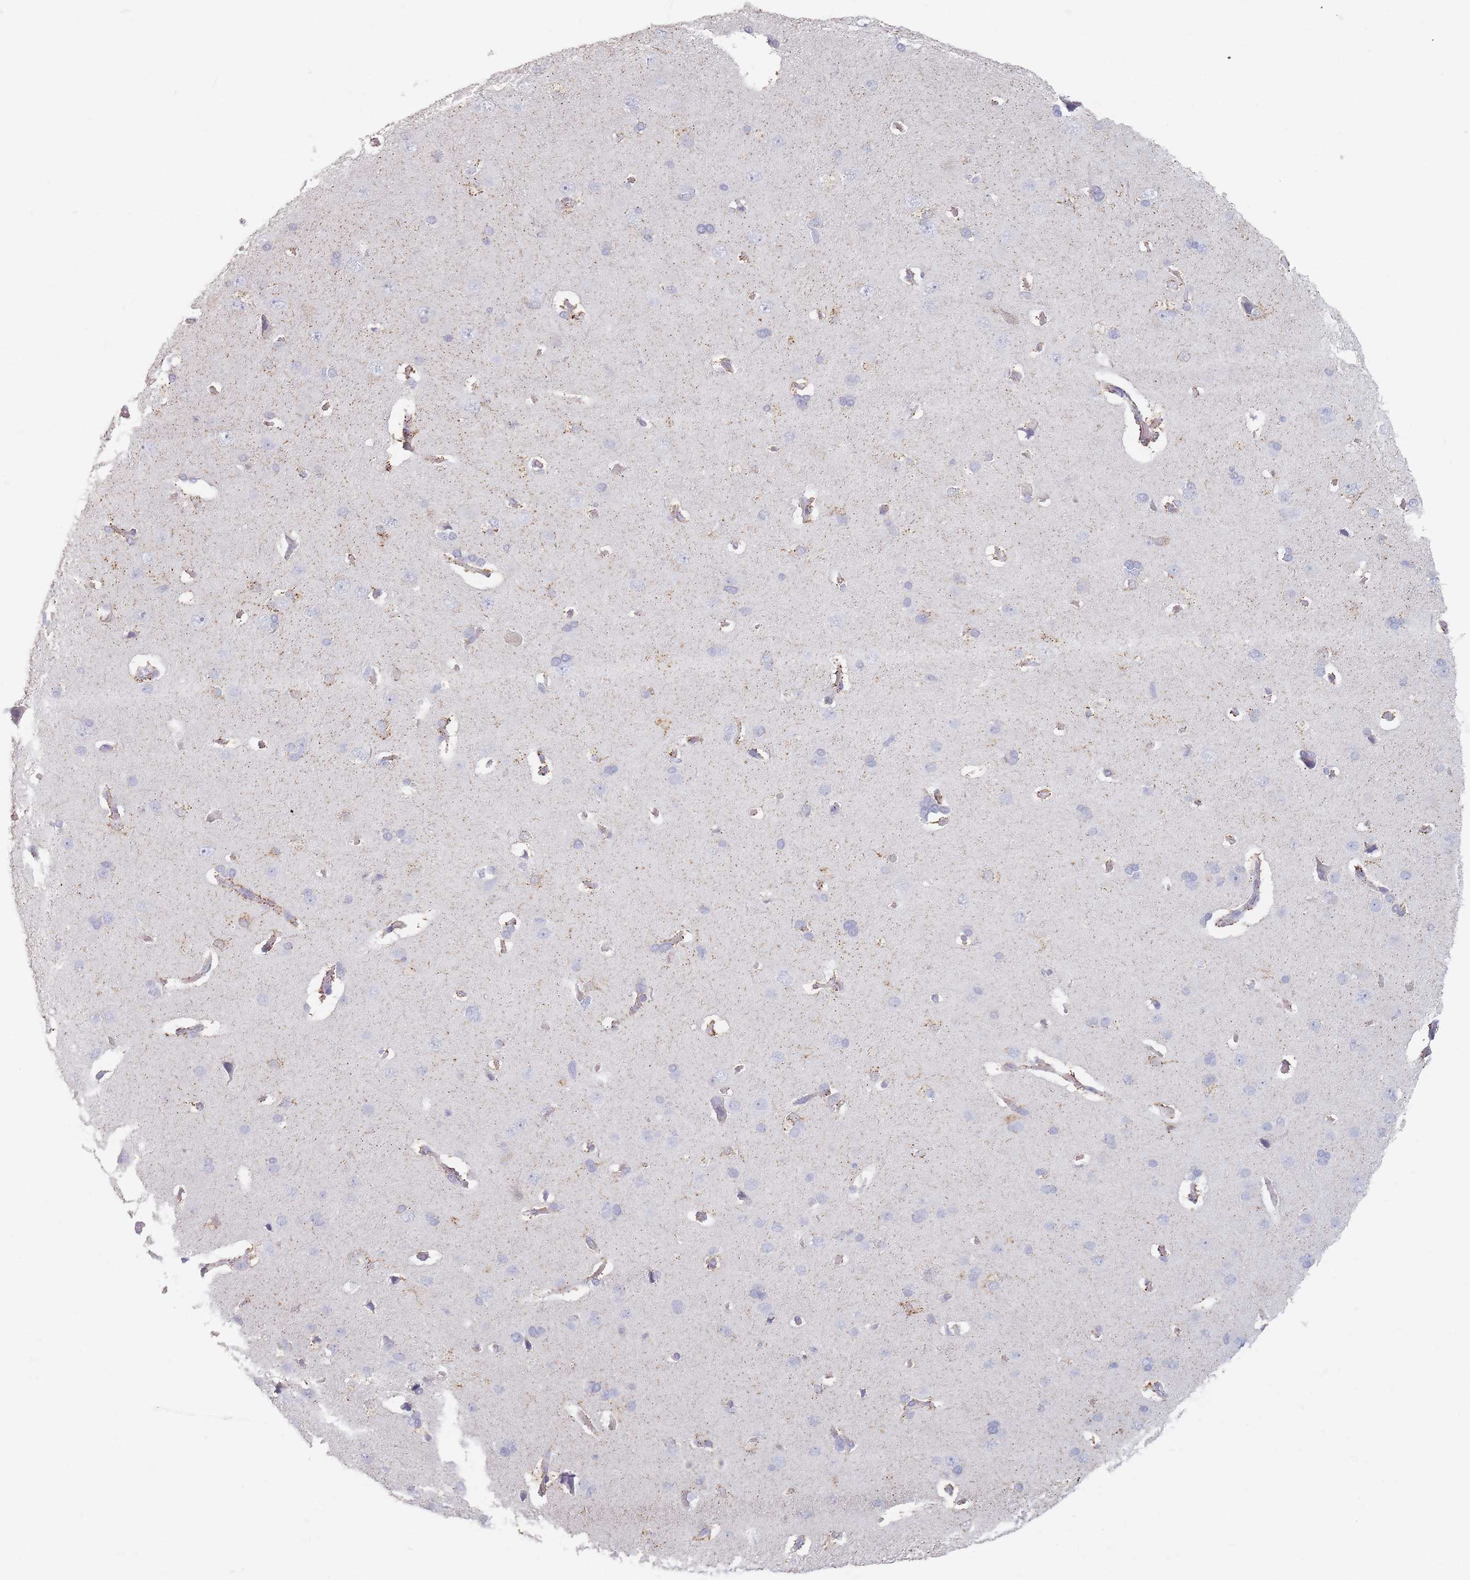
{"staining": {"intensity": "negative", "quantity": "none", "location": "none"}, "tissue": "cerebral cortex", "cell_type": "Endothelial cells", "image_type": "normal", "snomed": [{"axis": "morphology", "description": "Normal tissue, NOS"}, {"axis": "topography", "description": "Cerebral cortex"}], "caption": "Endothelial cells are negative for brown protein staining in unremarkable cerebral cortex. The staining is performed using DAB (3,3'-diaminobenzidine) brown chromogen with nuclei counter-stained in using hematoxylin.", "gene": "HELZ2", "patient": {"sex": "male", "age": 62}}